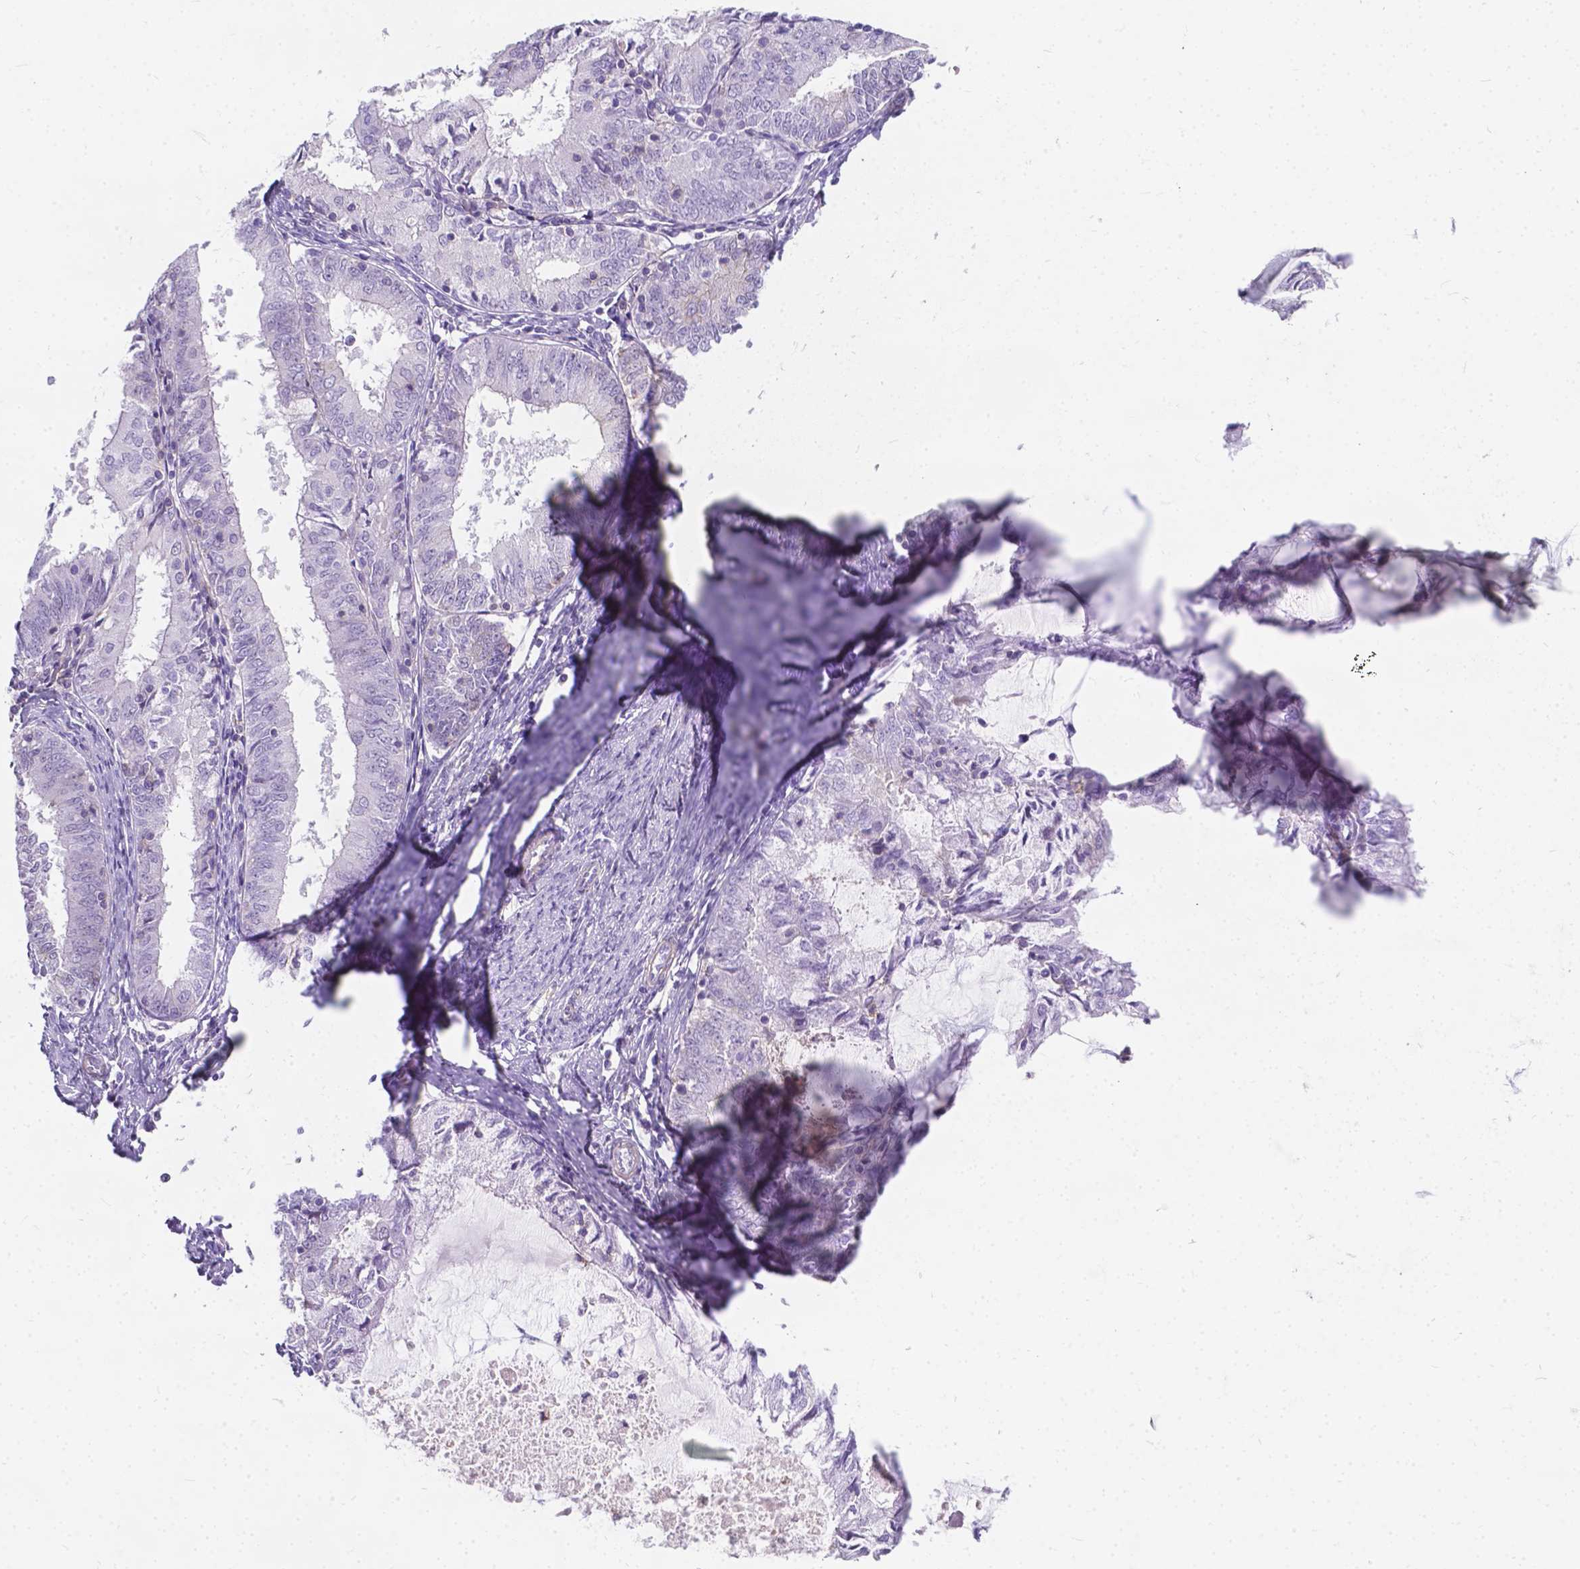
{"staining": {"intensity": "negative", "quantity": "none", "location": "none"}, "tissue": "endometrial cancer", "cell_type": "Tumor cells", "image_type": "cancer", "snomed": [{"axis": "morphology", "description": "Adenocarcinoma, NOS"}, {"axis": "topography", "description": "Endometrium"}], "caption": "A histopathology image of human endometrial adenocarcinoma is negative for staining in tumor cells.", "gene": "KIAA0040", "patient": {"sex": "female", "age": 57}}